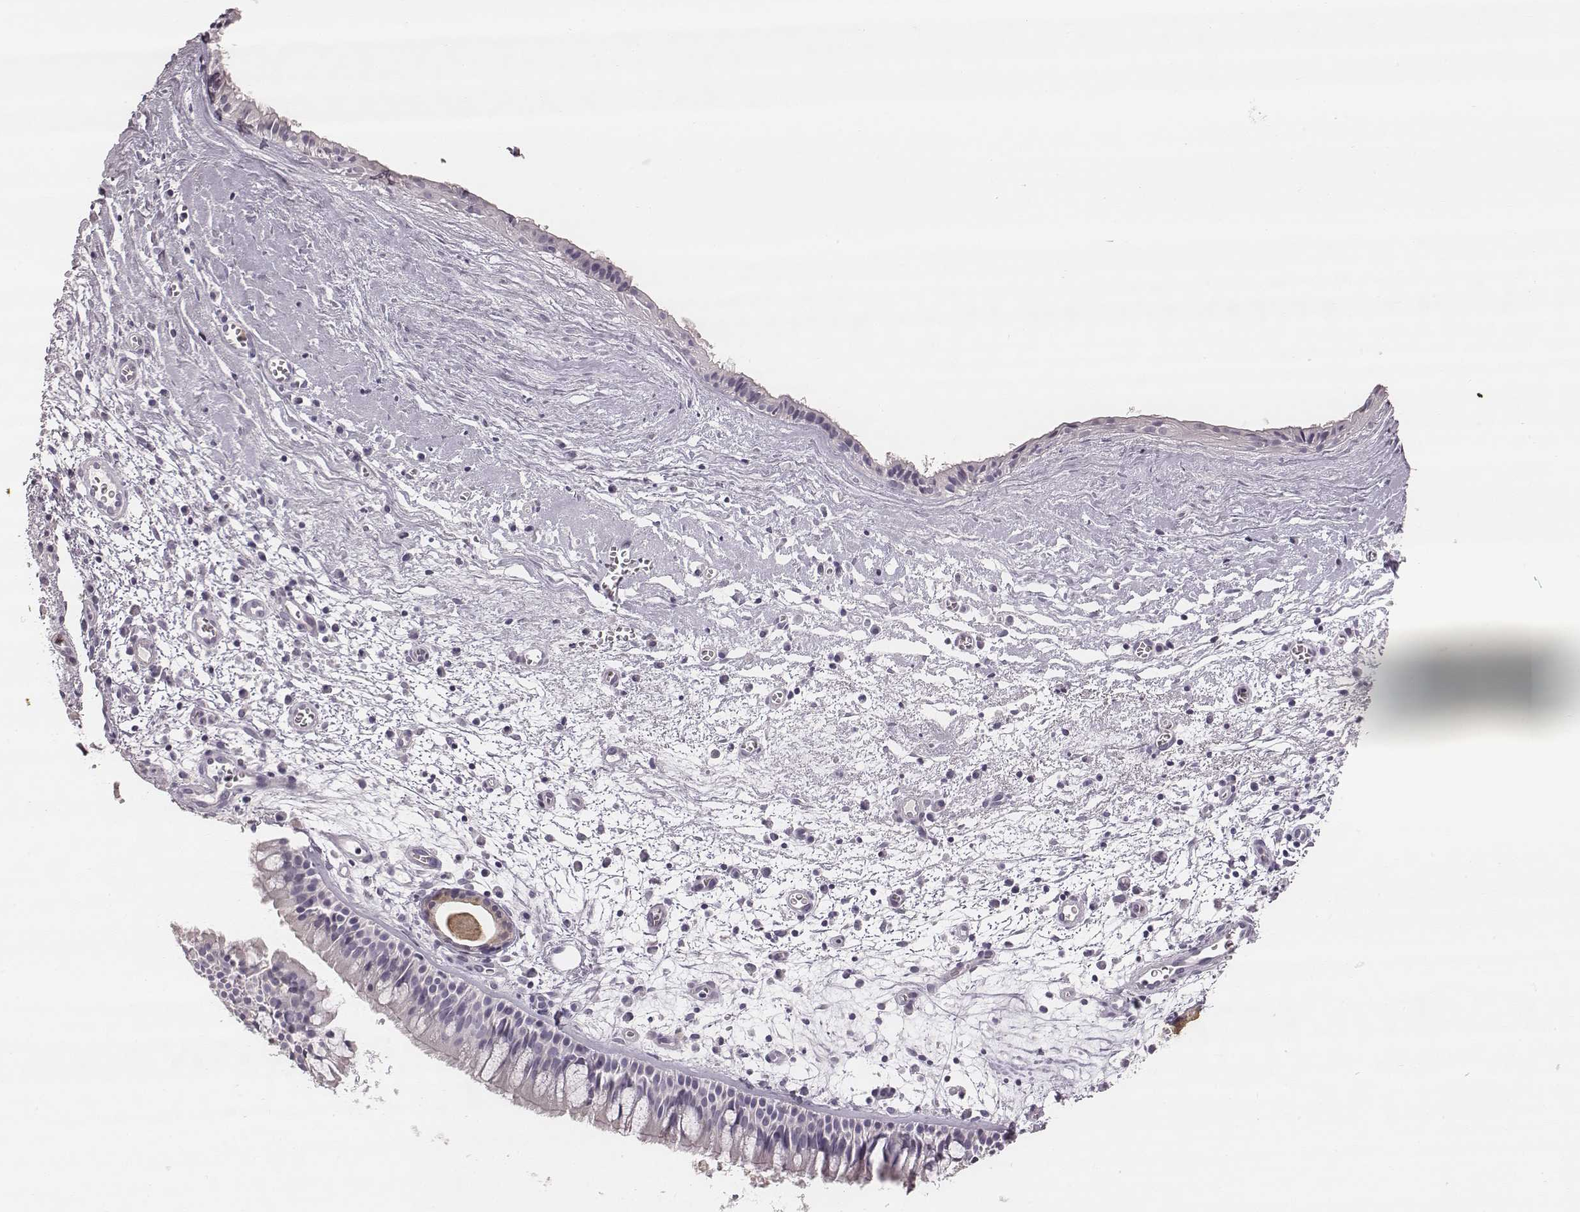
{"staining": {"intensity": "negative", "quantity": "none", "location": "none"}, "tissue": "nasopharynx", "cell_type": "Respiratory epithelial cells", "image_type": "normal", "snomed": [{"axis": "morphology", "description": "Normal tissue, NOS"}, {"axis": "topography", "description": "Nasopharynx"}], "caption": "Human nasopharynx stained for a protein using immunohistochemistry reveals no positivity in respiratory epithelial cells.", "gene": "KCNJ12", "patient": {"sex": "male", "age": 83}}